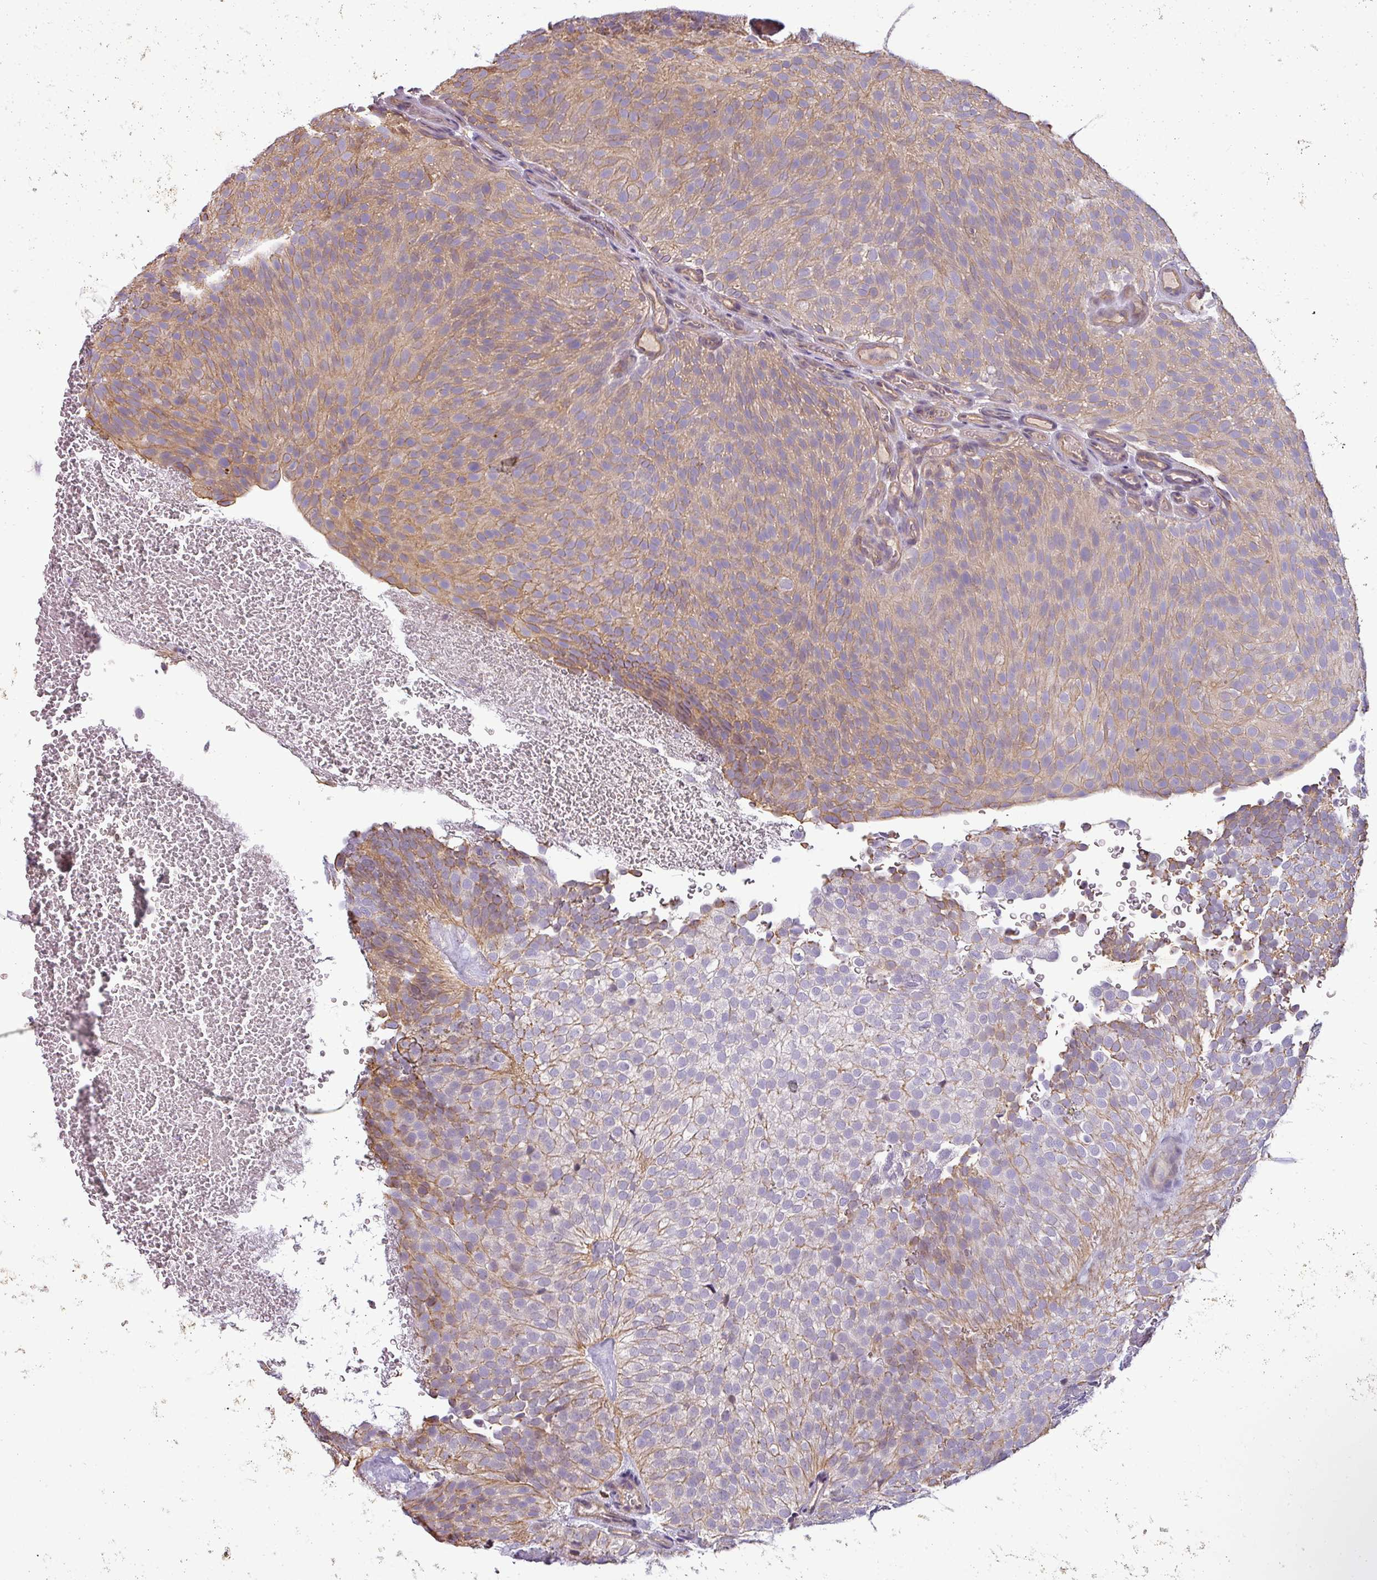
{"staining": {"intensity": "weak", "quantity": ">75%", "location": "cytoplasmic/membranous"}, "tissue": "urothelial cancer", "cell_type": "Tumor cells", "image_type": "cancer", "snomed": [{"axis": "morphology", "description": "Urothelial carcinoma, Low grade"}, {"axis": "topography", "description": "Urinary bladder"}], "caption": "Urothelial cancer stained for a protein (brown) shows weak cytoplasmic/membranous positive expression in about >75% of tumor cells.", "gene": "ZNF835", "patient": {"sex": "male", "age": 78}}